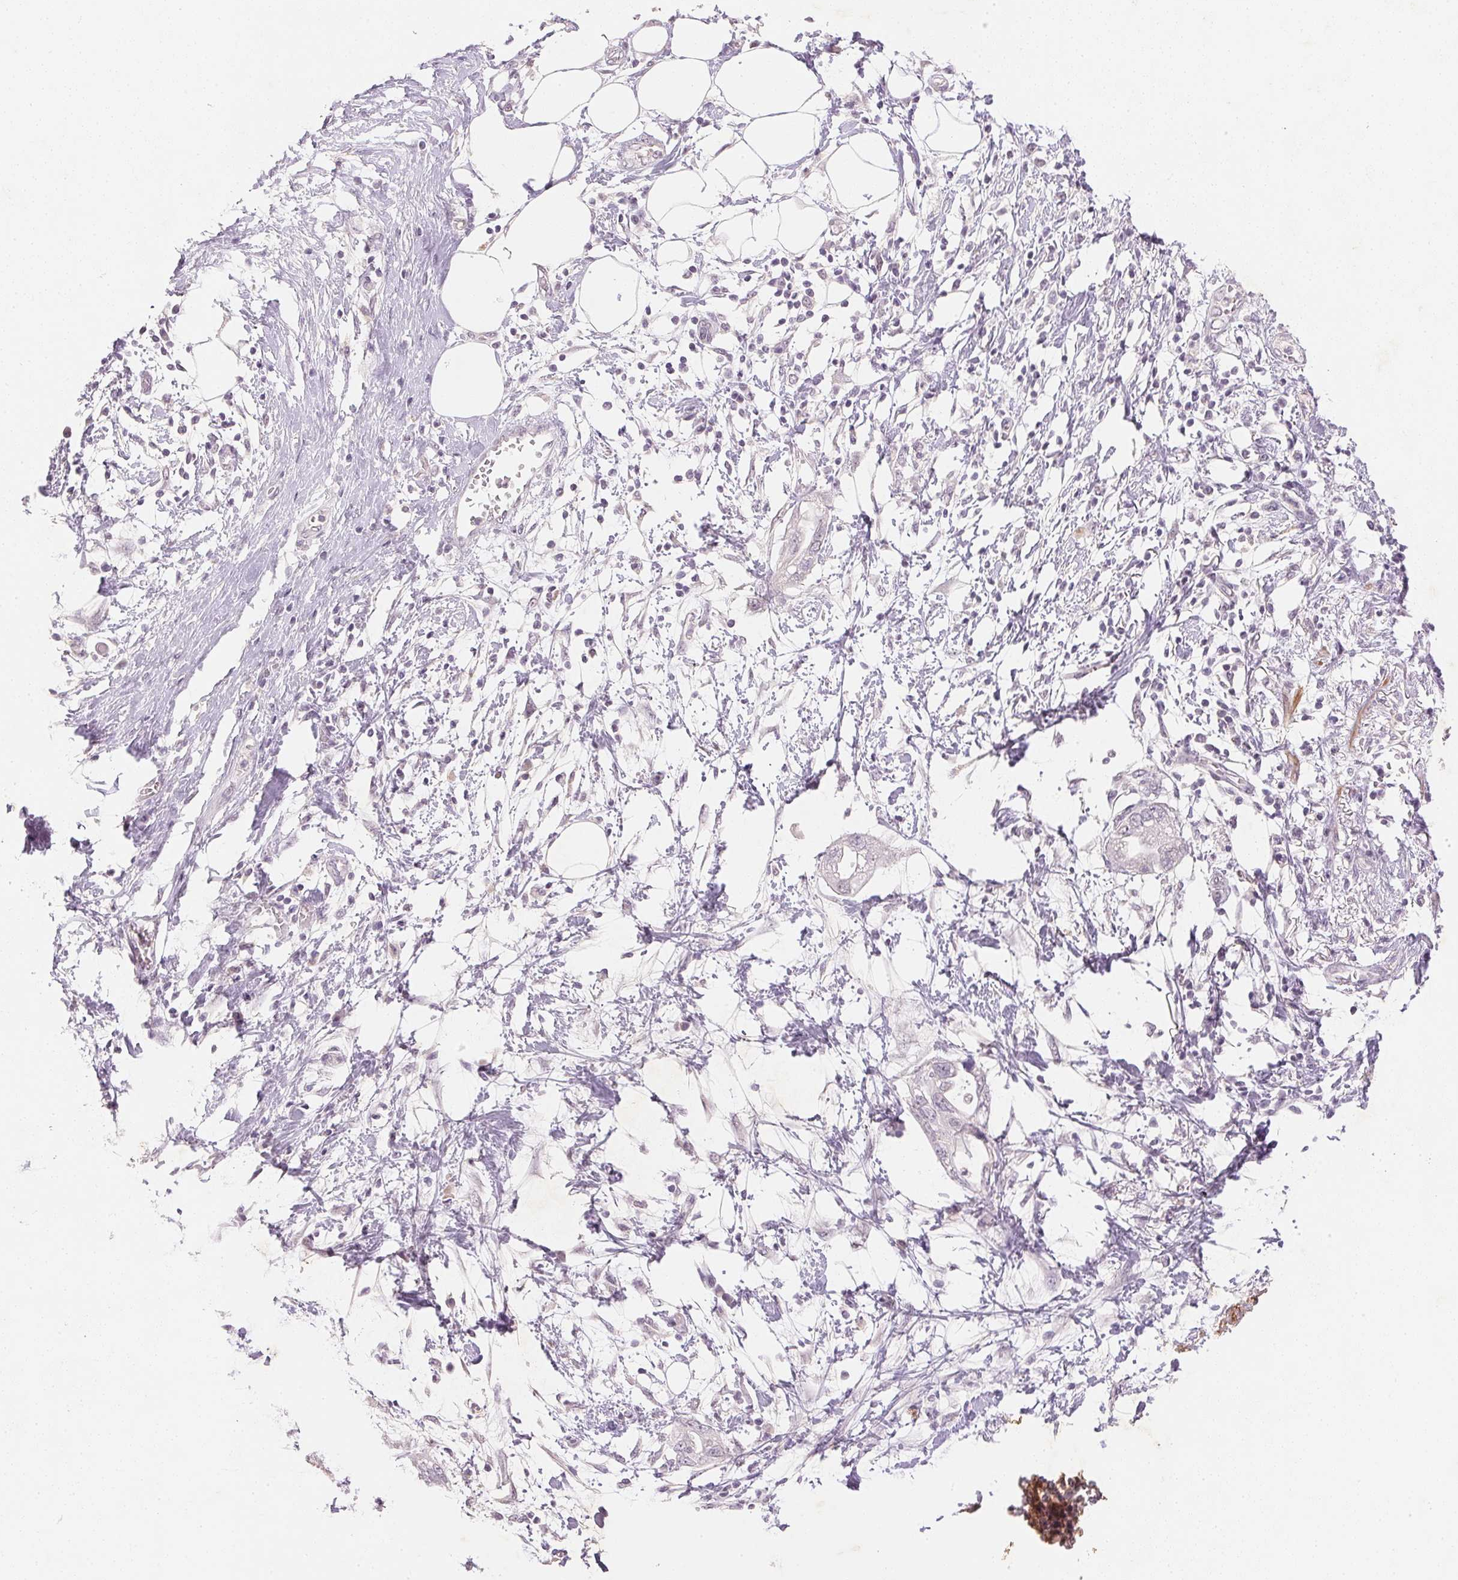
{"staining": {"intensity": "negative", "quantity": "none", "location": "none"}, "tissue": "pancreatic cancer", "cell_type": "Tumor cells", "image_type": "cancer", "snomed": [{"axis": "morphology", "description": "Adenocarcinoma, NOS"}, {"axis": "topography", "description": "Pancreas"}], "caption": "Image shows no significant protein positivity in tumor cells of pancreatic cancer (adenocarcinoma).", "gene": "SMTN", "patient": {"sex": "female", "age": 72}}